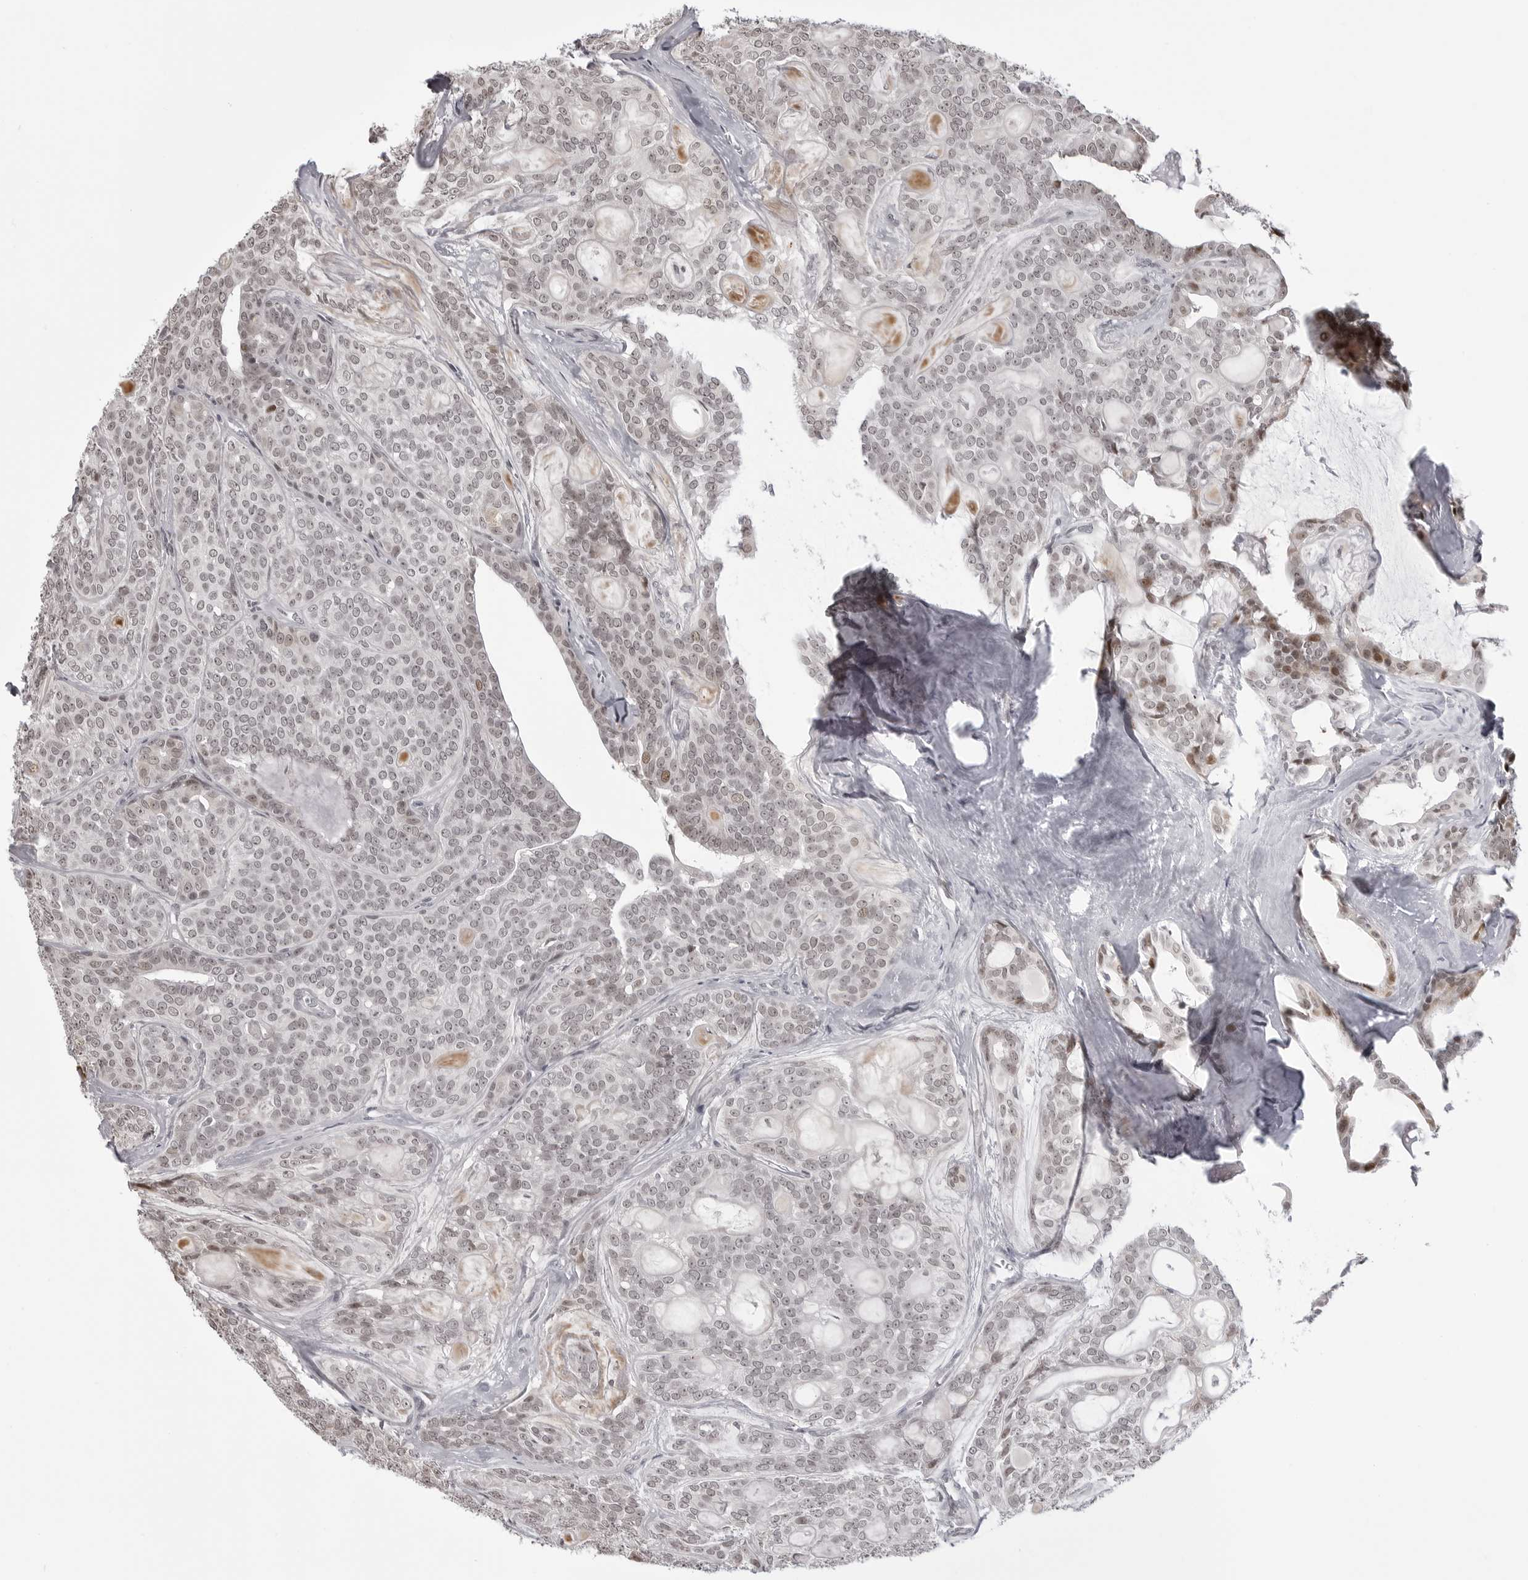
{"staining": {"intensity": "weak", "quantity": "<25%", "location": "nuclear"}, "tissue": "head and neck cancer", "cell_type": "Tumor cells", "image_type": "cancer", "snomed": [{"axis": "morphology", "description": "Adenocarcinoma, NOS"}, {"axis": "topography", "description": "Head-Neck"}], "caption": "This histopathology image is of head and neck adenocarcinoma stained with IHC to label a protein in brown with the nuclei are counter-stained blue. There is no staining in tumor cells.", "gene": "PHF3", "patient": {"sex": "male", "age": 66}}